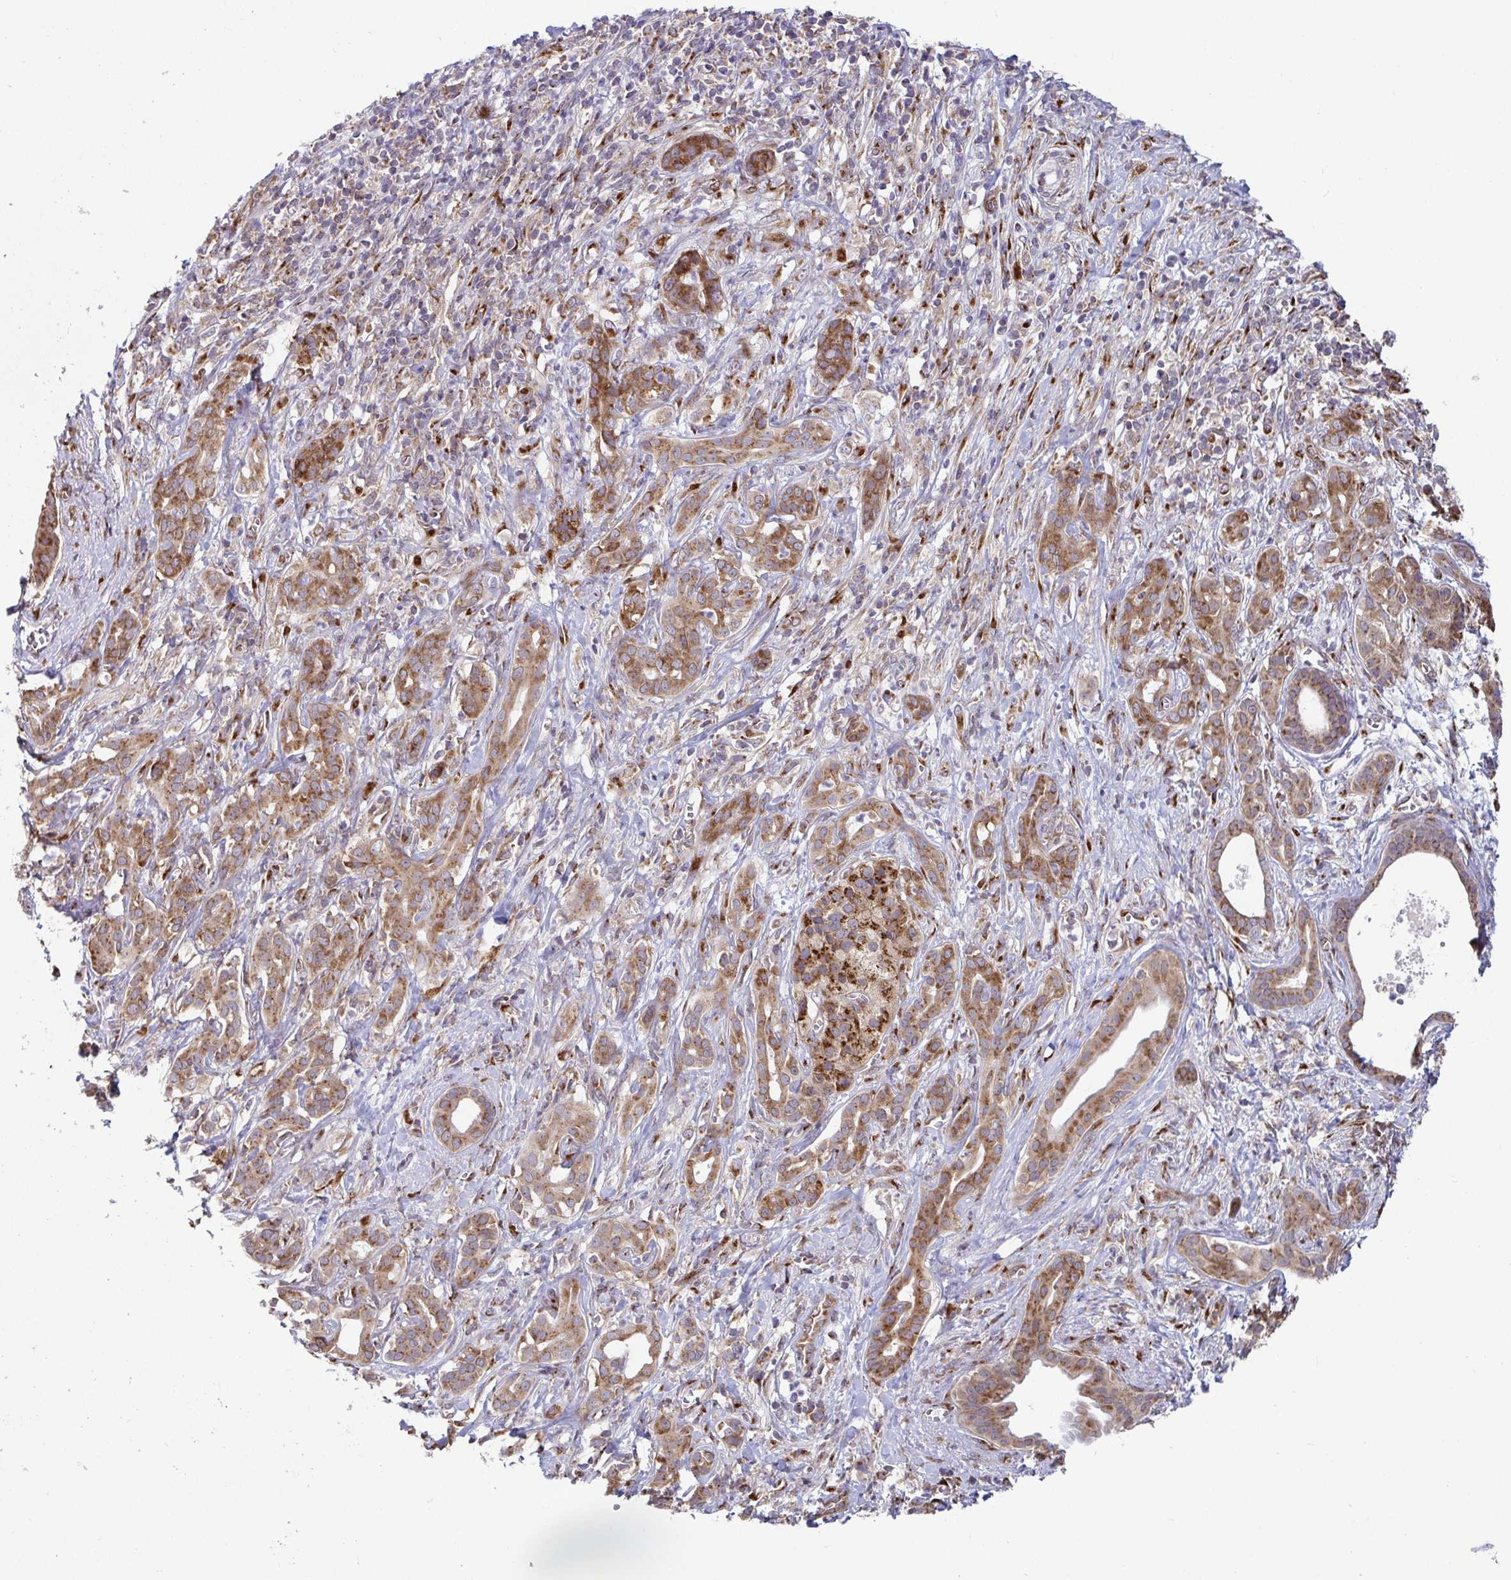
{"staining": {"intensity": "moderate", "quantity": ">75%", "location": "cytoplasmic/membranous"}, "tissue": "pancreatic cancer", "cell_type": "Tumor cells", "image_type": "cancer", "snomed": [{"axis": "morphology", "description": "Adenocarcinoma, NOS"}, {"axis": "topography", "description": "Pancreas"}], "caption": "Immunohistochemical staining of human pancreatic cancer shows moderate cytoplasmic/membranous protein staining in about >75% of tumor cells.", "gene": "ATP5MJ", "patient": {"sex": "male", "age": 61}}